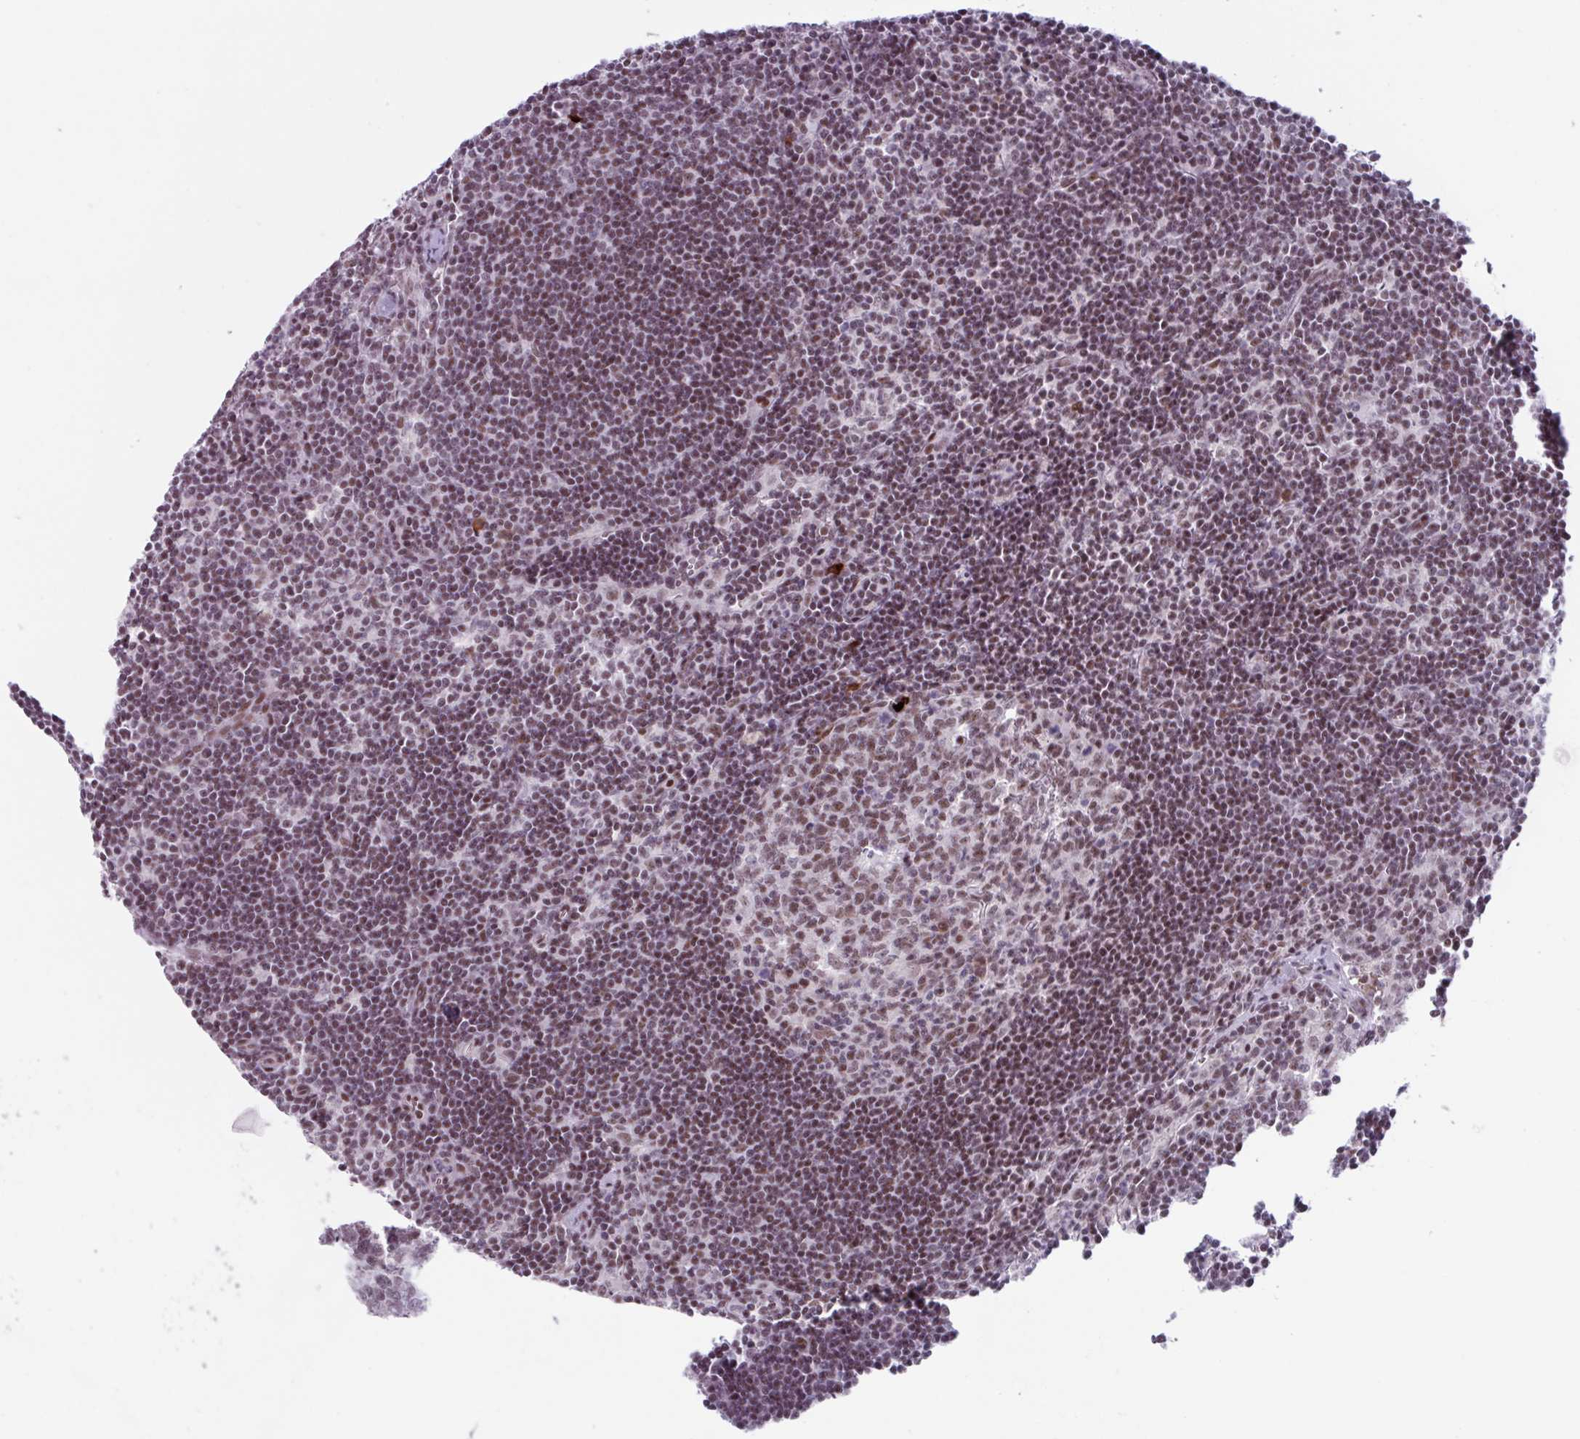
{"staining": {"intensity": "moderate", "quantity": "25%-75%", "location": "nuclear"}, "tissue": "lymph node", "cell_type": "Germinal center cells", "image_type": "normal", "snomed": [{"axis": "morphology", "description": "Normal tissue, NOS"}, {"axis": "topography", "description": "Lymph node"}], "caption": "Protein positivity by immunohistochemistry shows moderate nuclear expression in approximately 25%-75% of germinal center cells in unremarkable lymph node.", "gene": "ZNF575", "patient": {"sex": "female", "age": 29}}